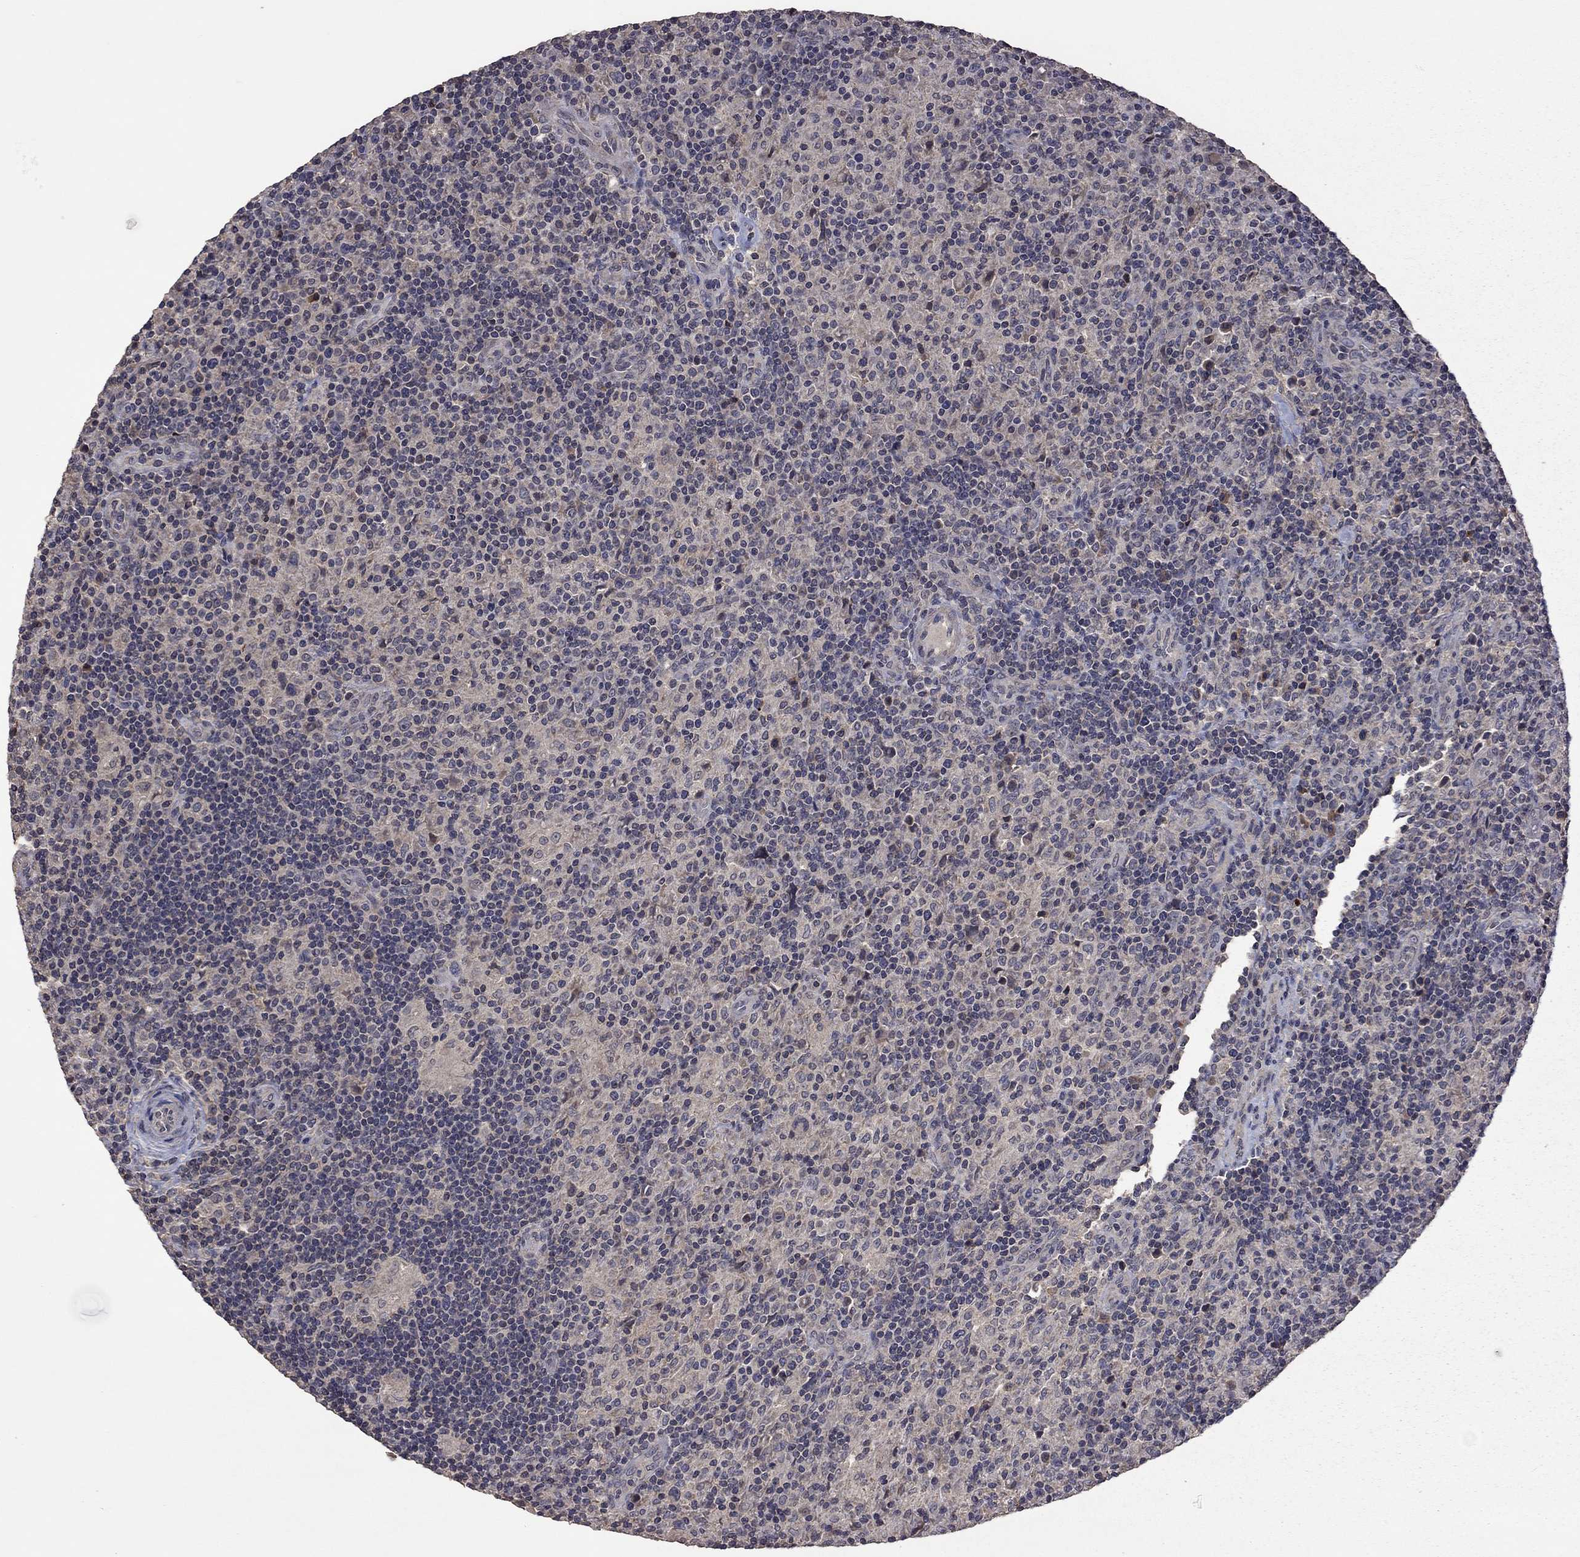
{"staining": {"intensity": "negative", "quantity": "none", "location": "none"}, "tissue": "lymphoma", "cell_type": "Tumor cells", "image_type": "cancer", "snomed": [{"axis": "morphology", "description": "Hodgkin's disease, NOS"}, {"axis": "topography", "description": "Lymph node"}], "caption": "Hodgkin's disease was stained to show a protein in brown. There is no significant positivity in tumor cells. (DAB immunohistochemistry visualized using brightfield microscopy, high magnification).", "gene": "TSNARE1", "patient": {"sex": "male", "age": 70}}